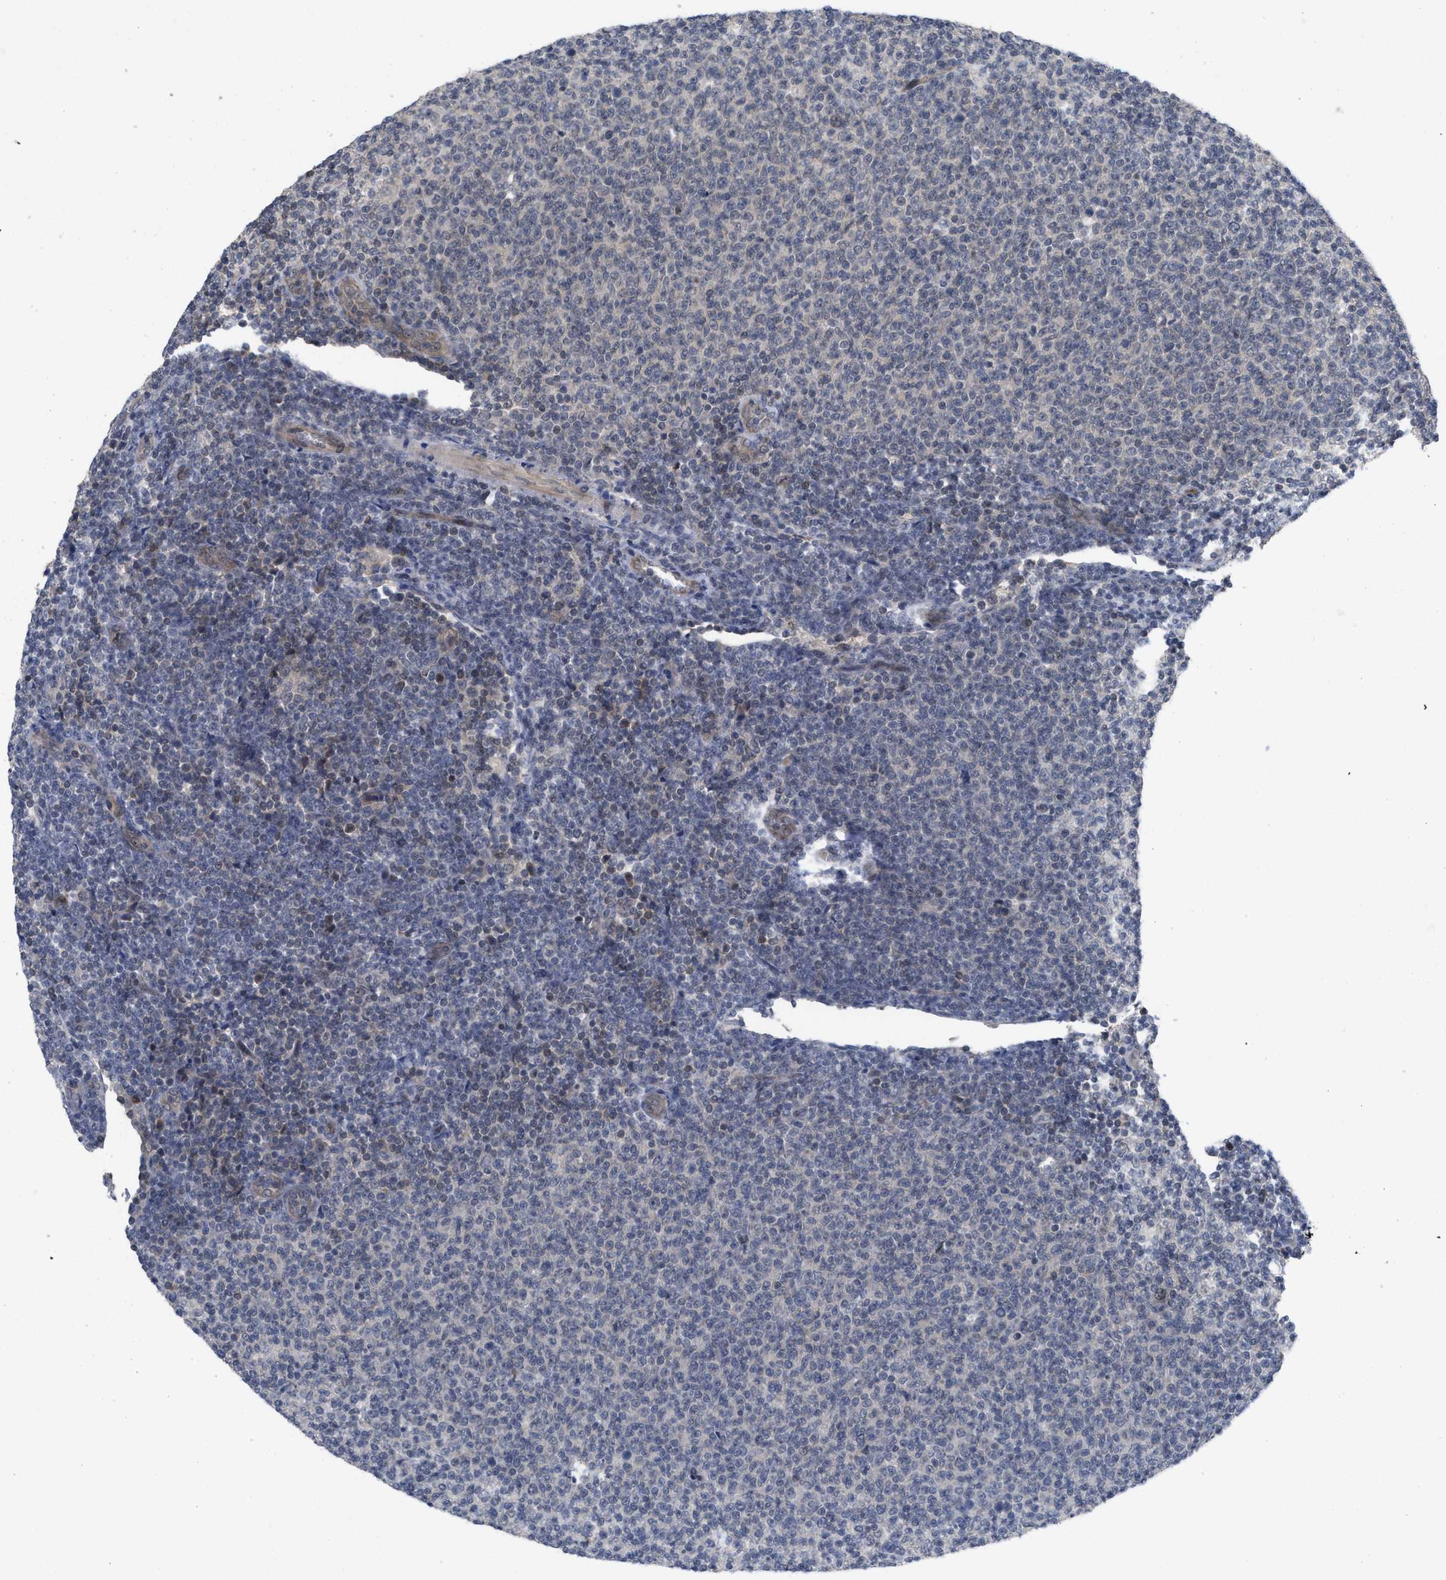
{"staining": {"intensity": "negative", "quantity": "none", "location": "none"}, "tissue": "lymphoma", "cell_type": "Tumor cells", "image_type": "cancer", "snomed": [{"axis": "morphology", "description": "Malignant lymphoma, non-Hodgkin's type, Low grade"}, {"axis": "topography", "description": "Lymph node"}], "caption": "The histopathology image exhibits no staining of tumor cells in malignant lymphoma, non-Hodgkin's type (low-grade).", "gene": "LDAF1", "patient": {"sex": "male", "age": 66}}